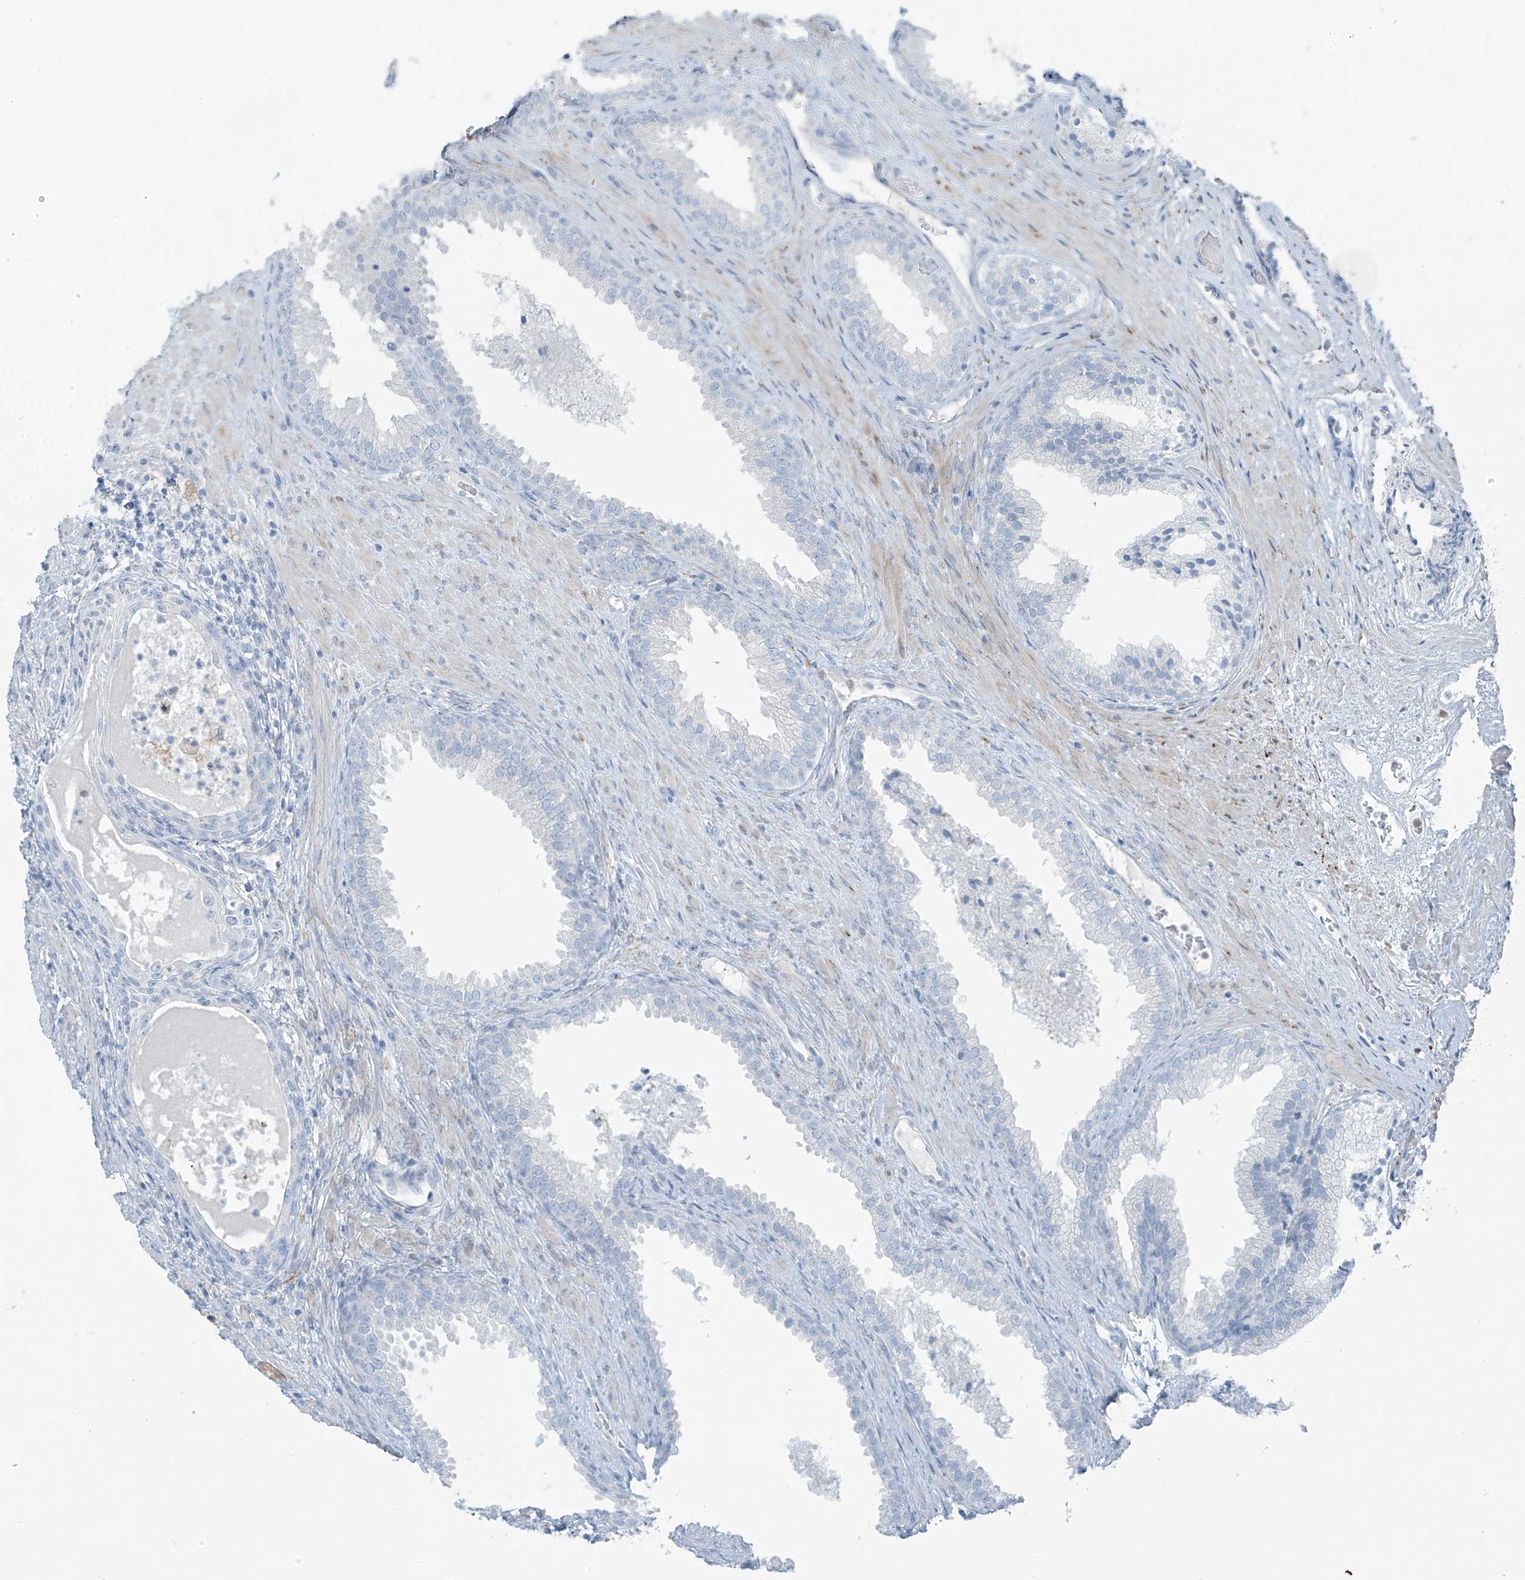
{"staining": {"intensity": "negative", "quantity": "none", "location": "none"}, "tissue": "prostate", "cell_type": "Glandular cells", "image_type": "normal", "snomed": [{"axis": "morphology", "description": "Normal tissue, NOS"}, {"axis": "topography", "description": "Prostate"}], "caption": "Immunohistochemical staining of unremarkable prostate demonstrates no significant expression in glandular cells.", "gene": "SLC25A43", "patient": {"sex": "male", "age": 76}}